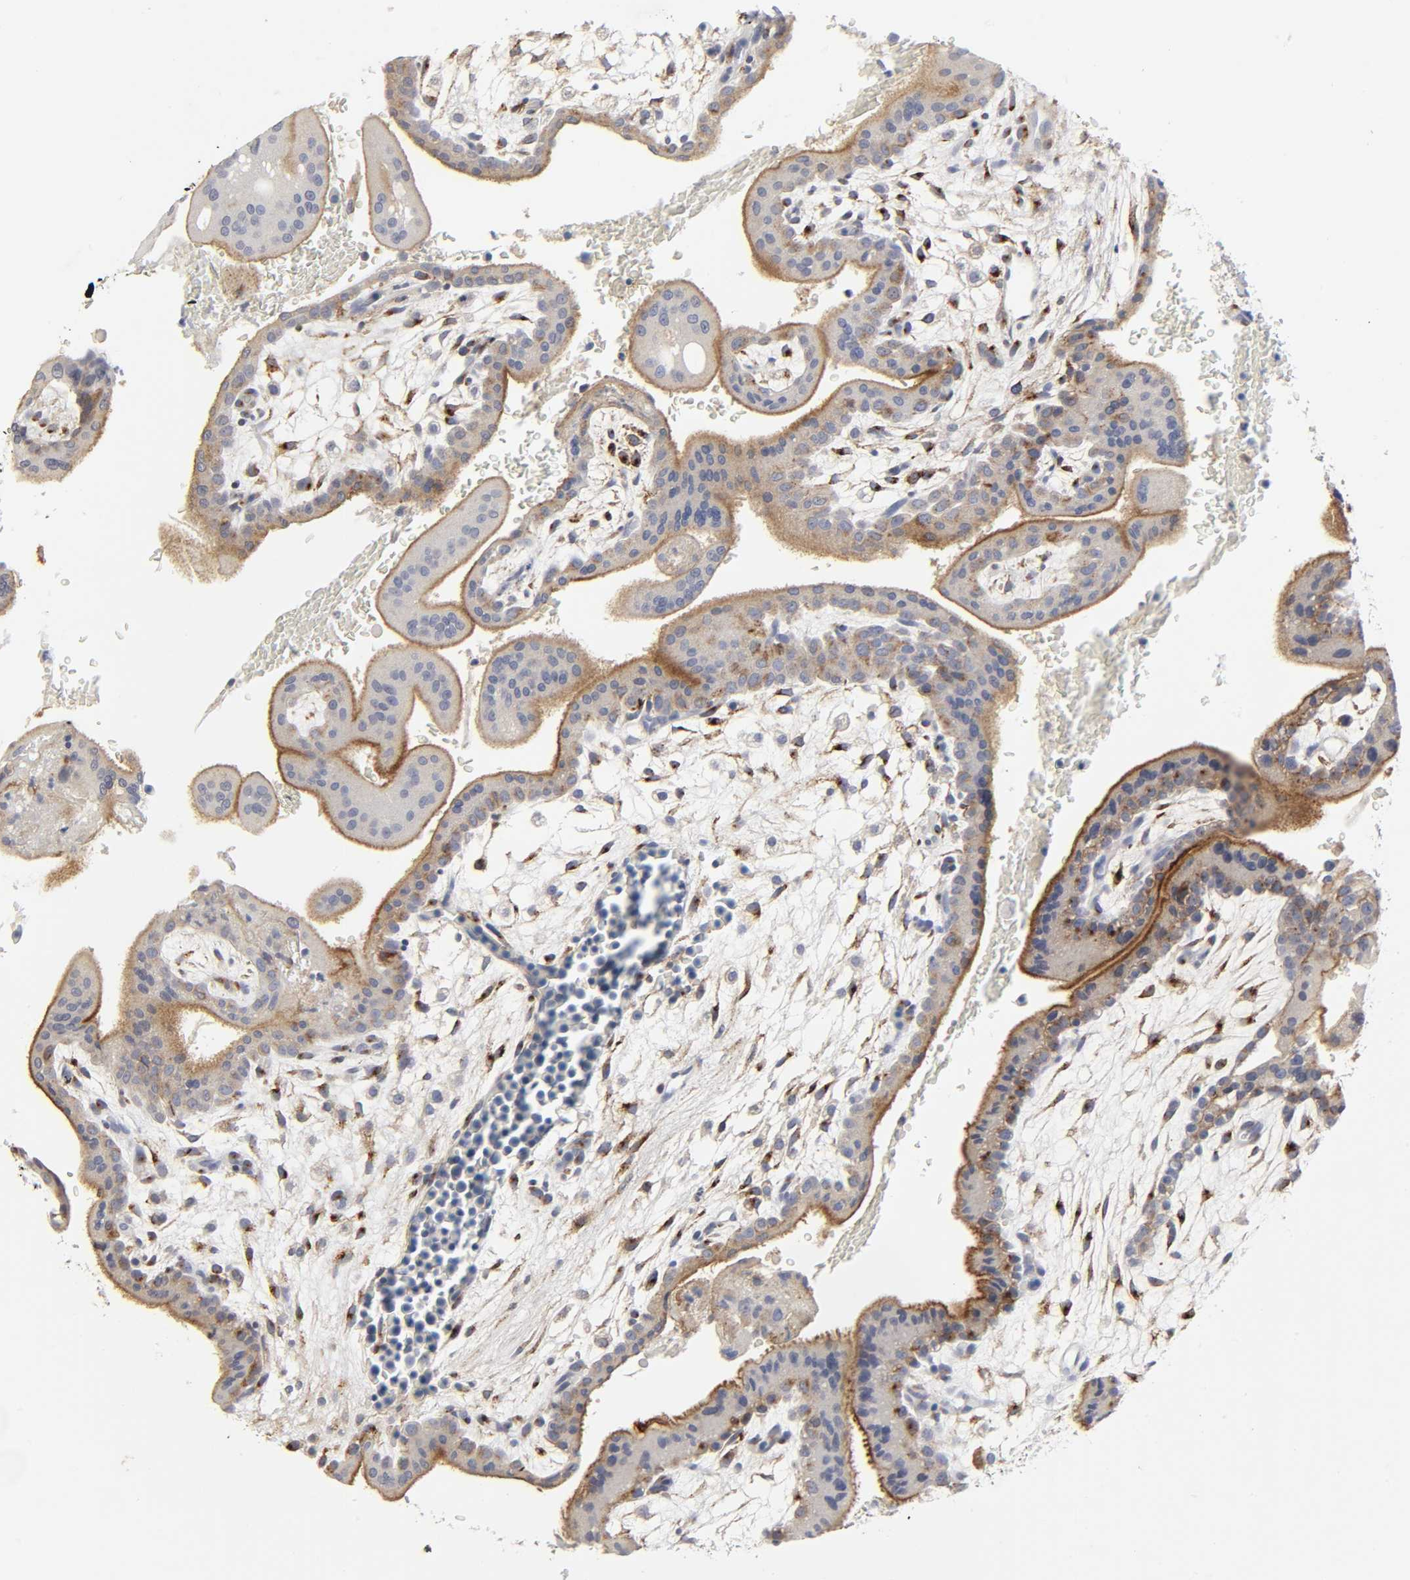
{"staining": {"intensity": "strong", "quantity": "25%-75%", "location": "cytoplasmic/membranous"}, "tissue": "placenta", "cell_type": "Decidual cells", "image_type": "normal", "snomed": [{"axis": "morphology", "description": "Normal tissue, NOS"}, {"axis": "topography", "description": "Placenta"}], "caption": "Brown immunohistochemical staining in benign human placenta reveals strong cytoplasmic/membranous positivity in approximately 25%-75% of decidual cells.", "gene": "LRP1", "patient": {"sex": "female", "age": 35}}